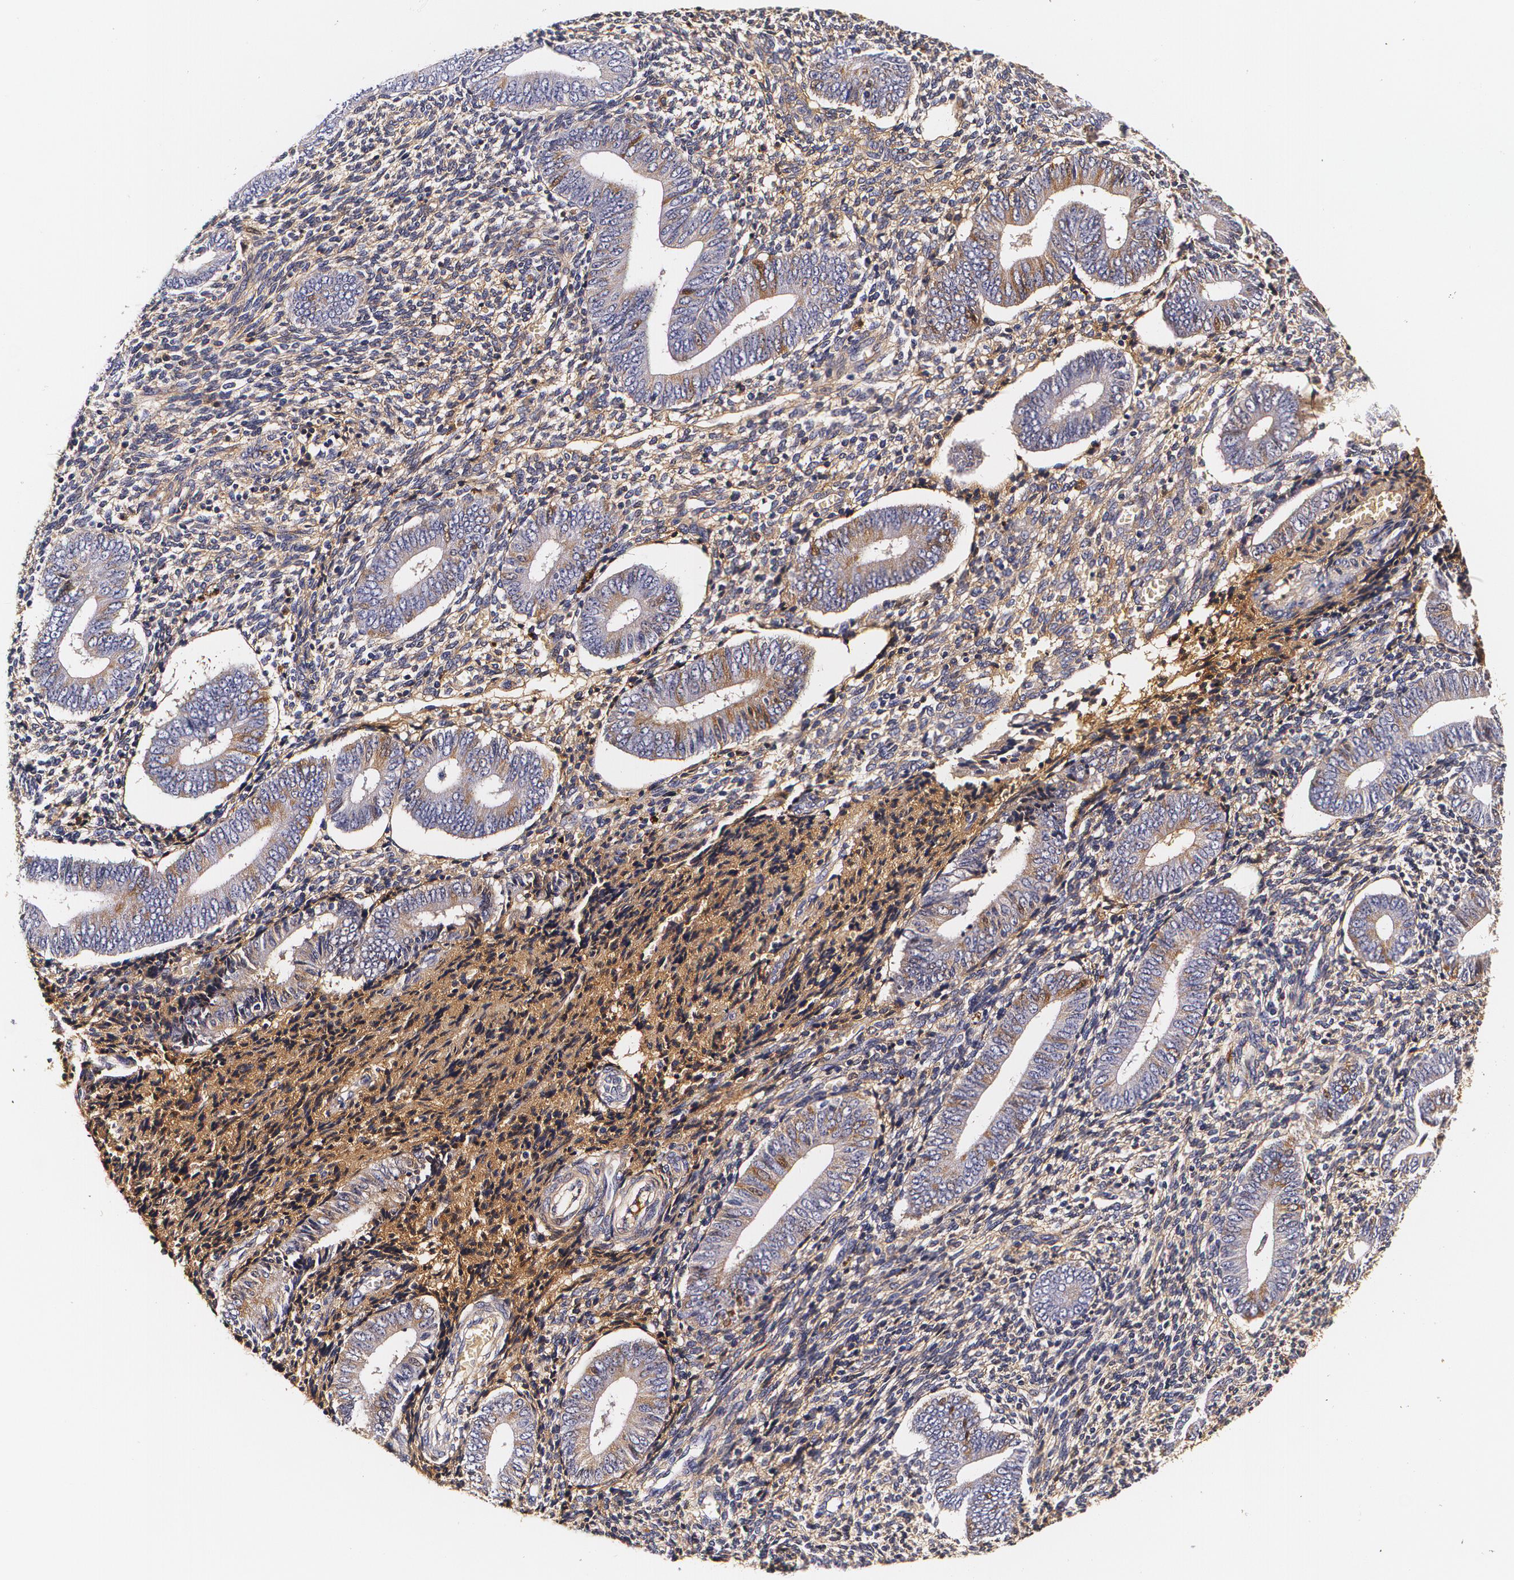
{"staining": {"intensity": "negative", "quantity": "none", "location": "none"}, "tissue": "endometrium", "cell_type": "Cells in endometrial stroma", "image_type": "normal", "snomed": [{"axis": "morphology", "description": "Normal tissue, NOS"}, {"axis": "topography", "description": "Uterus"}, {"axis": "topography", "description": "Endometrium"}], "caption": "Immunohistochemistry micrograph of unremarkable human endometrium stained for a protein (brown), which shows no expression in cells in endometrial stroma.", "gene": "TTR", "patient": {"sex": "female", "age": 33}}